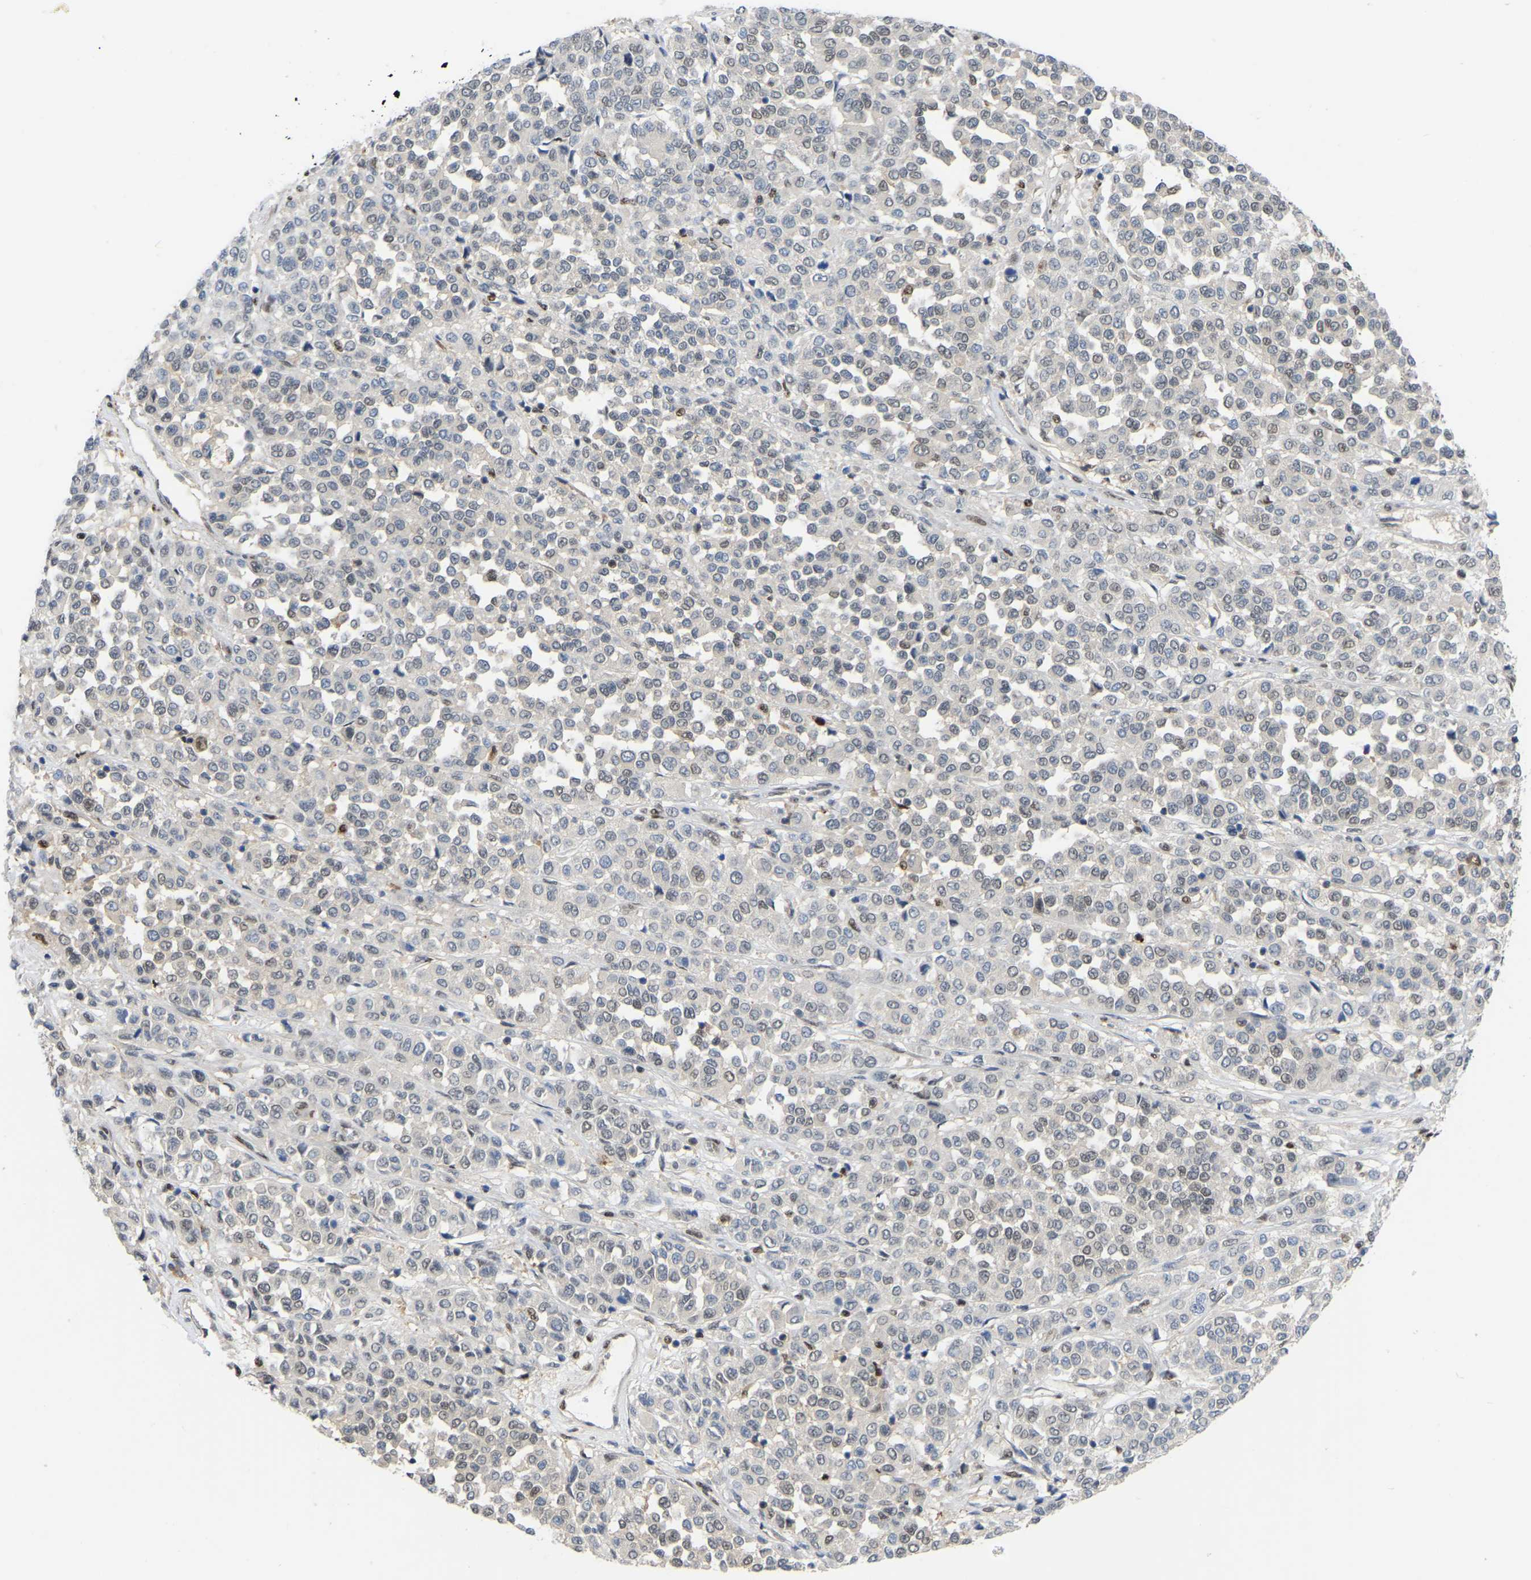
{"staining": {"intensity": "negative", "quantity": "none", "location": "none"}, "tissue": "melanoma", "cell_type": "Tumor cells", "image_type": "cancer", "snomed": [{"axis": "morphology", "description": "Malignant melanoma, Metastatic site"}, {"axis": "topography", "description": "Pancreas"}], "caption": "Tumor cells show no significant protein positivity in melanoma.", "gene": "KLRG2", "patient": {"sex": "female", "age": 30}}